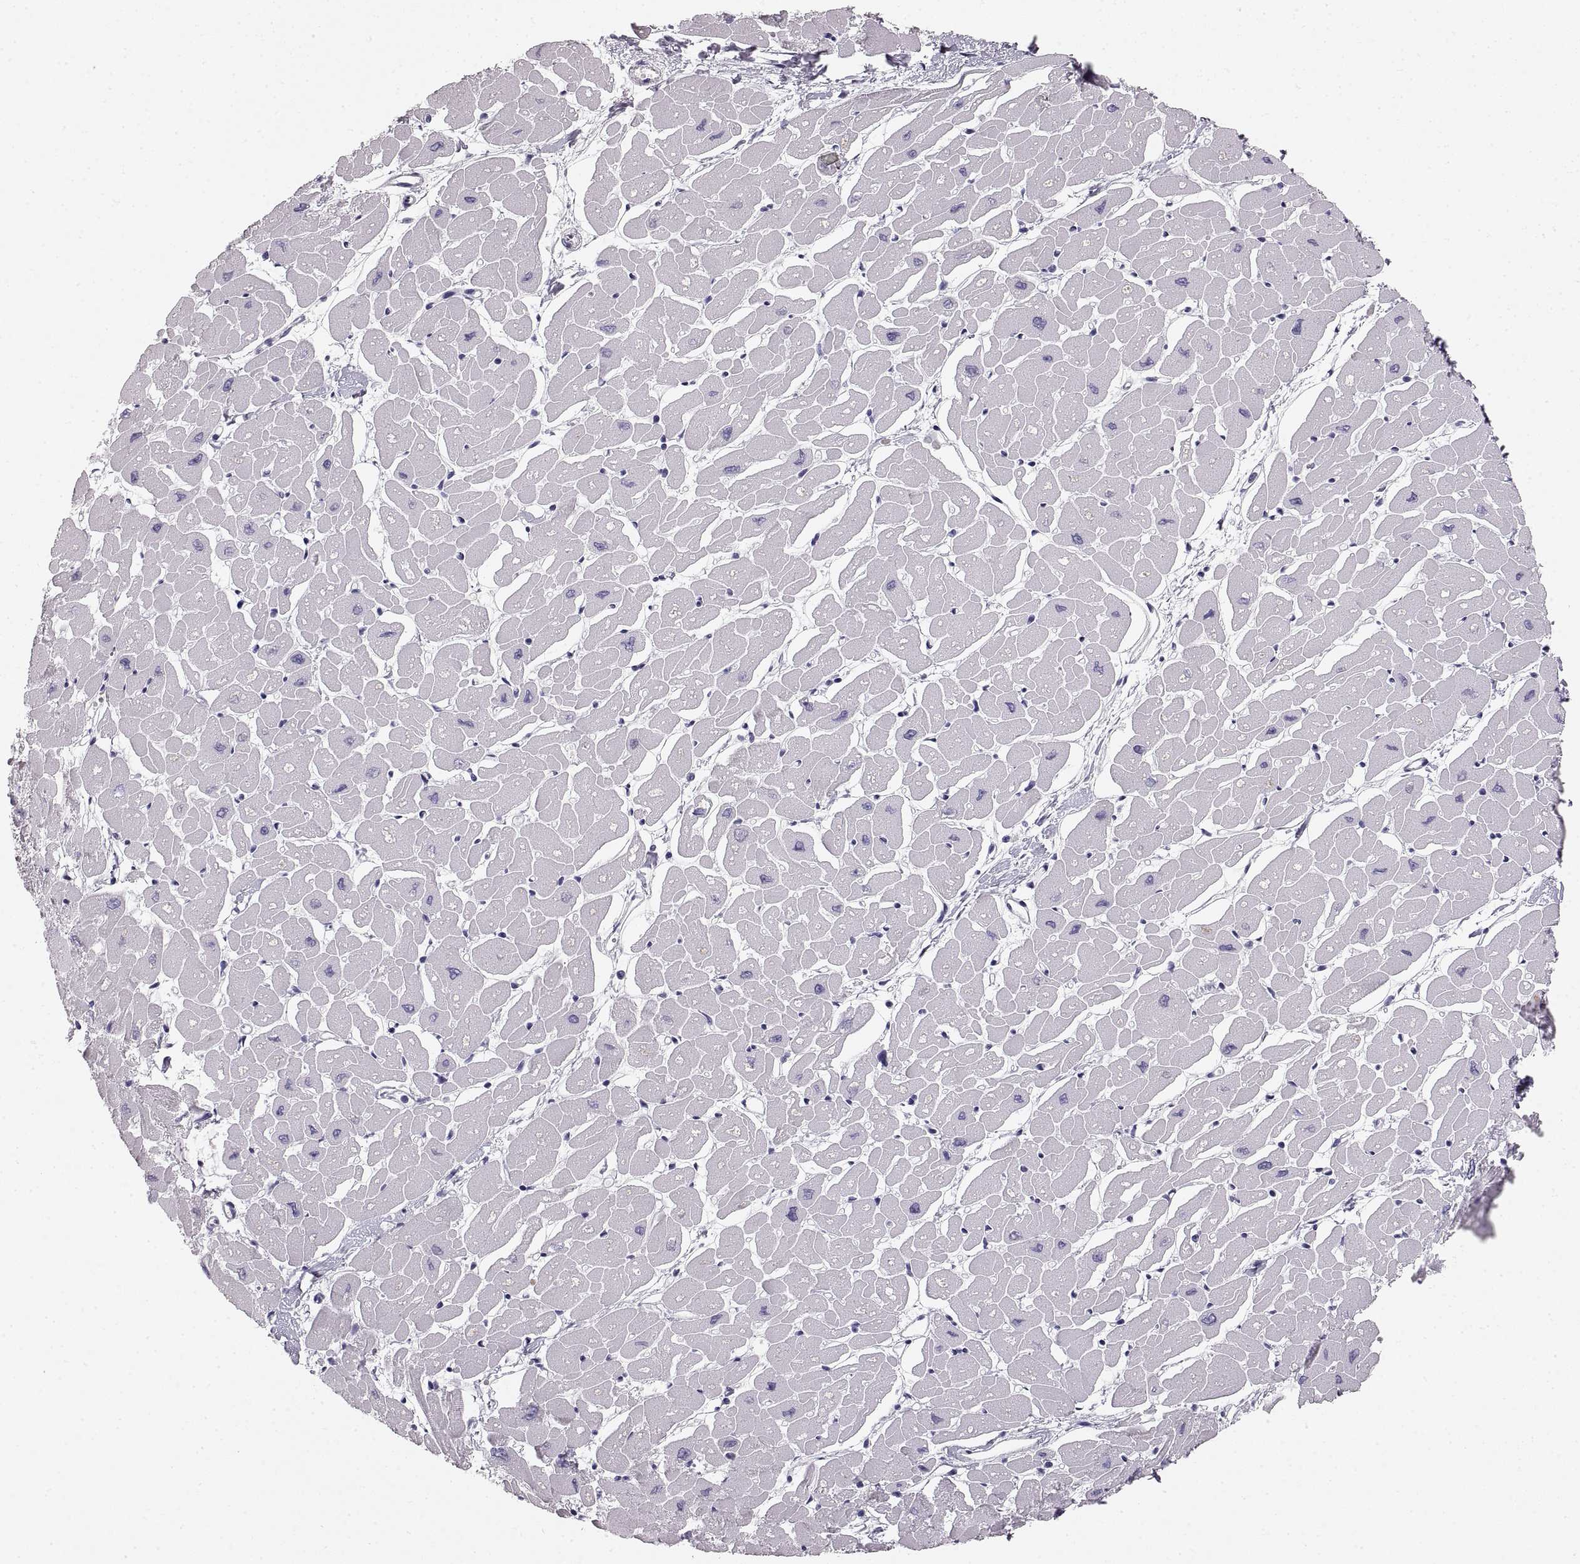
{"staining": {"intensity": "negative", "quantity": "none", "location": "none"}, "tissue": "heart muscle", "cell_type": "Cardiomyocytes", "image_type": "normal", "snomed": [{"axis": "morphology", "description": "Normal tissue, NOS"}, {"axis": "topography", "description": "Heart"}], "caption": "Heart muscle stained for a protein using immunohistochemistry (IHC) exhibits no staining cardiomyocytes.", "gene": "CRYAA", "patient": {"sex": "male", "age": 57}}